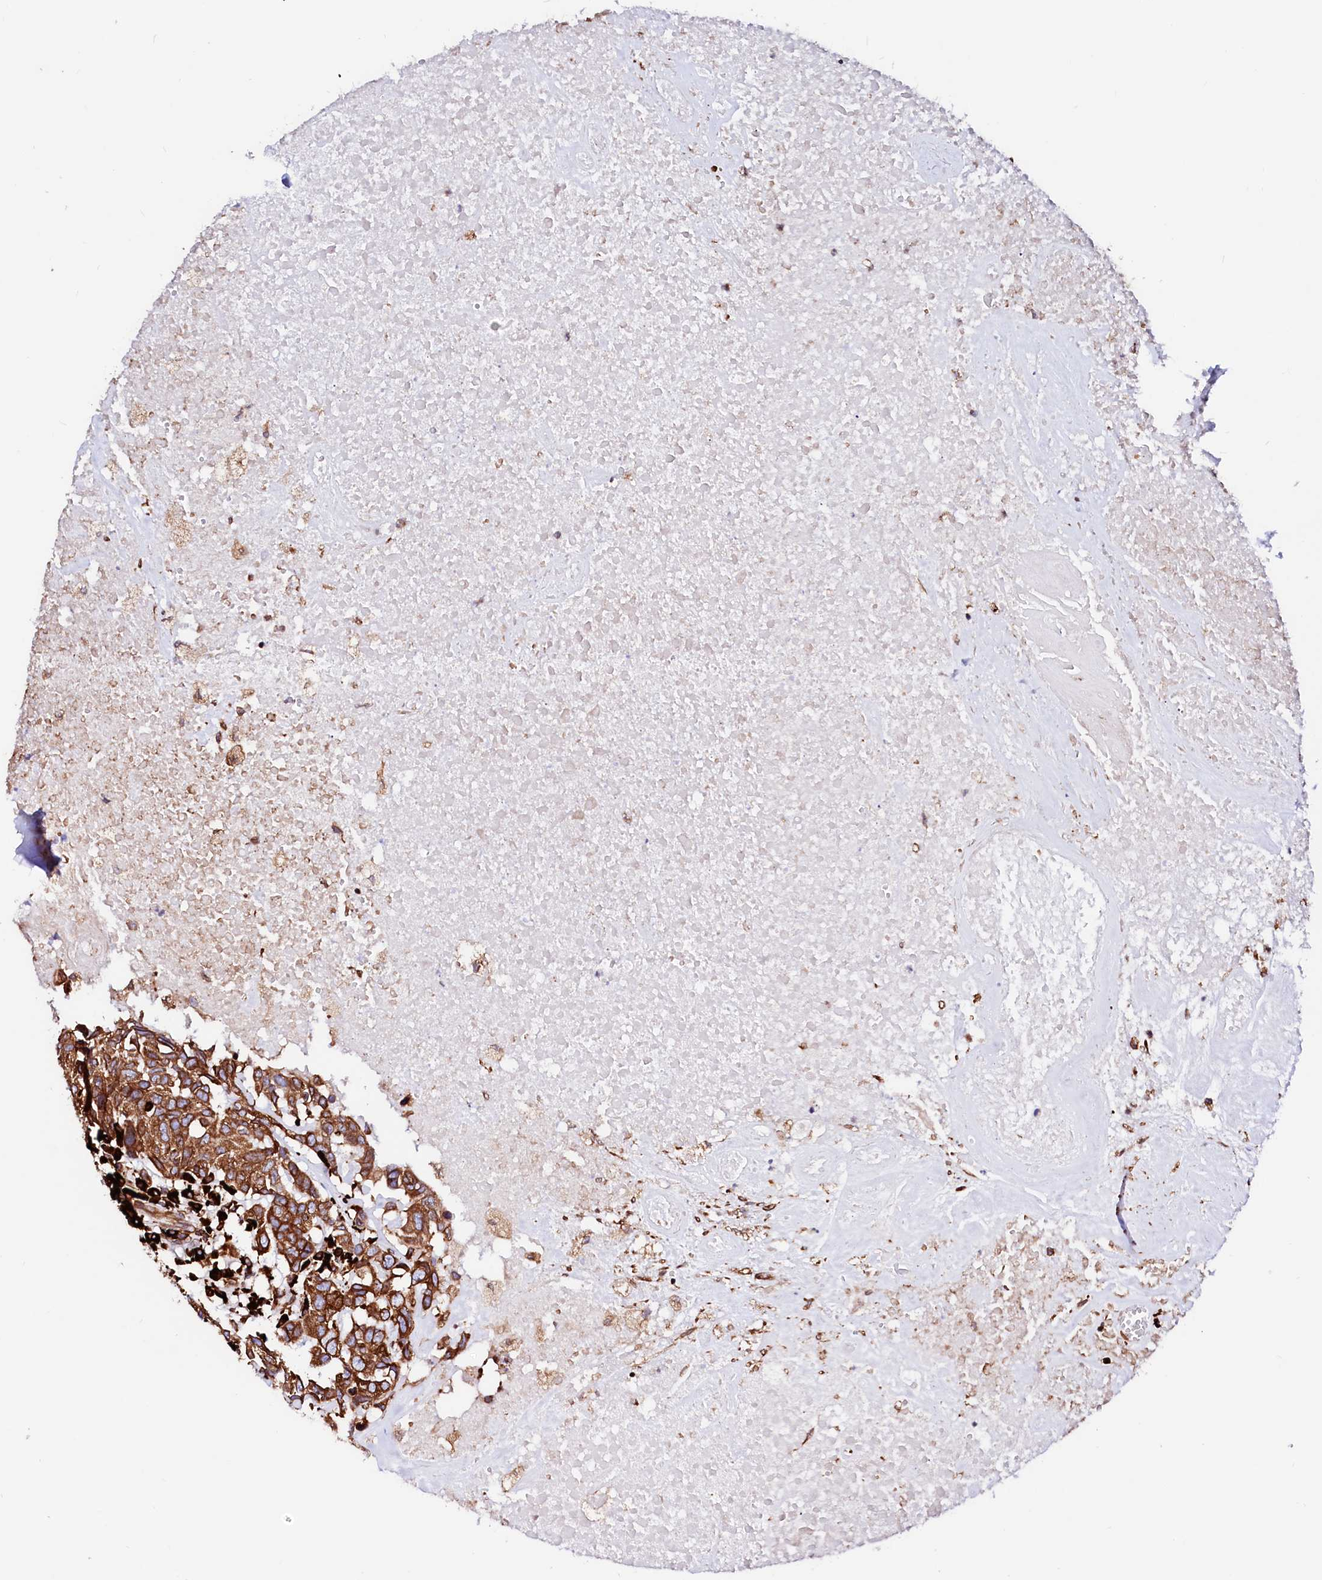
{"staining": {"intensity": "strong", "quantity": ">75%", "location": "cytoplasmic/membranous"}, "tissue": "head and neck cancer", "cell_type": "Tumor cells", "image_type": "cancer", "snomed": [{"axis": "morphology", "description": "Squamous cell carcinoma, NOS"}, {"axis": "topography", "description": "Head-Neck"}], "caption": "This is an image of immunohistochemistry (IHC) staining of head and neck squamous cell carcinoma, which shows strong positivity in the cytoplasmic/membranous of tumor cells.", "gene": "DERL1", "patient": {"sex": "male", "age": 66}}